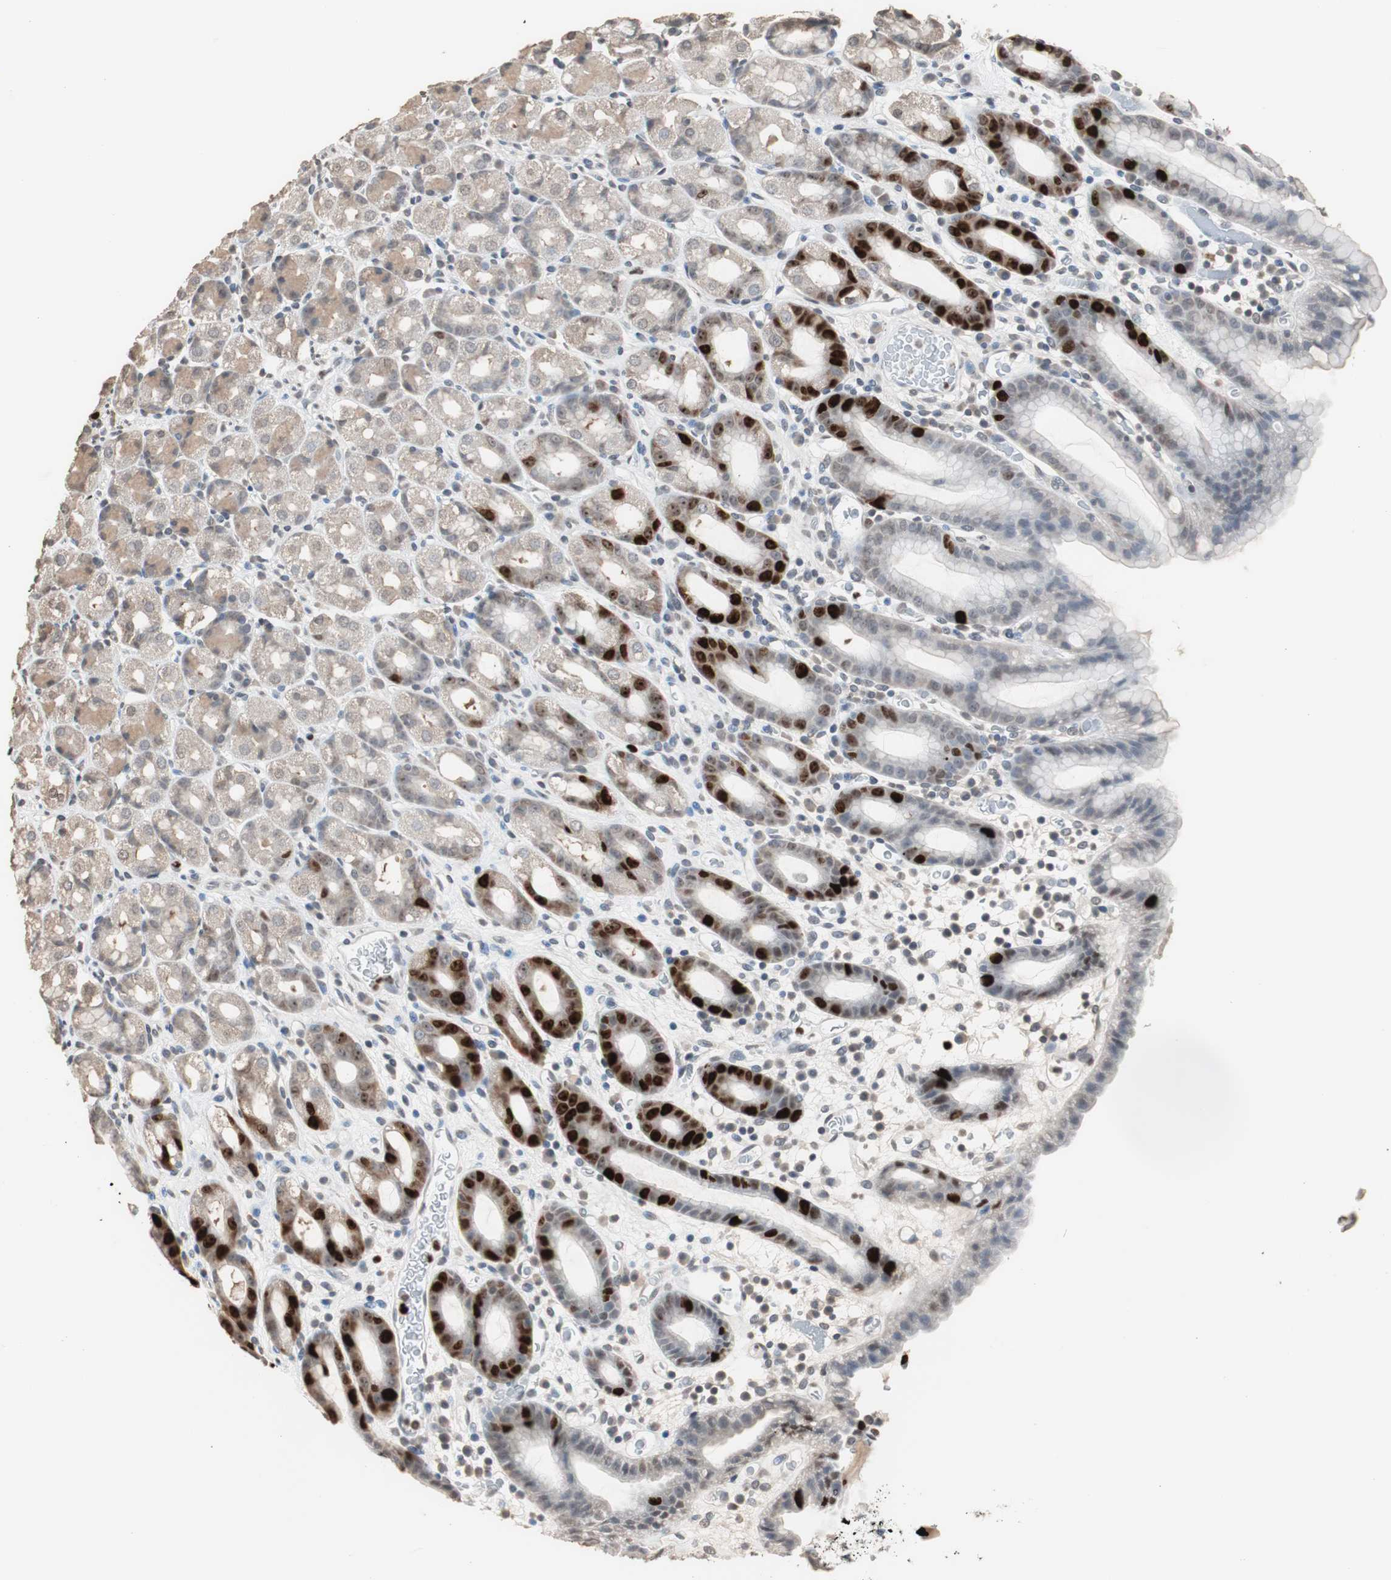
{"staining": {"intensity": "strong", "quantity": "25%-75%", "location": "cytoplasmic/membranous,nuclear"}, "tissue": "stomach", "cell_type": "Glandular cells", "image_type": "normal", "snomed": [{"axis": "morphology", "description": "Normal tissue, NOS"}, {"axis": "topography", "description": "Stomach, upper"}], "caption": "Stomach stained with DAB (3,3'-diaminobenzidine) immunohistochemistry (IHC) reveals high levels of strong cytoplasmic/membranous,nuclear staining in approximately 25%-75% of glandular cells.", "gene": "TOP2A", "patient": {"sex": "male", "age": 68}}